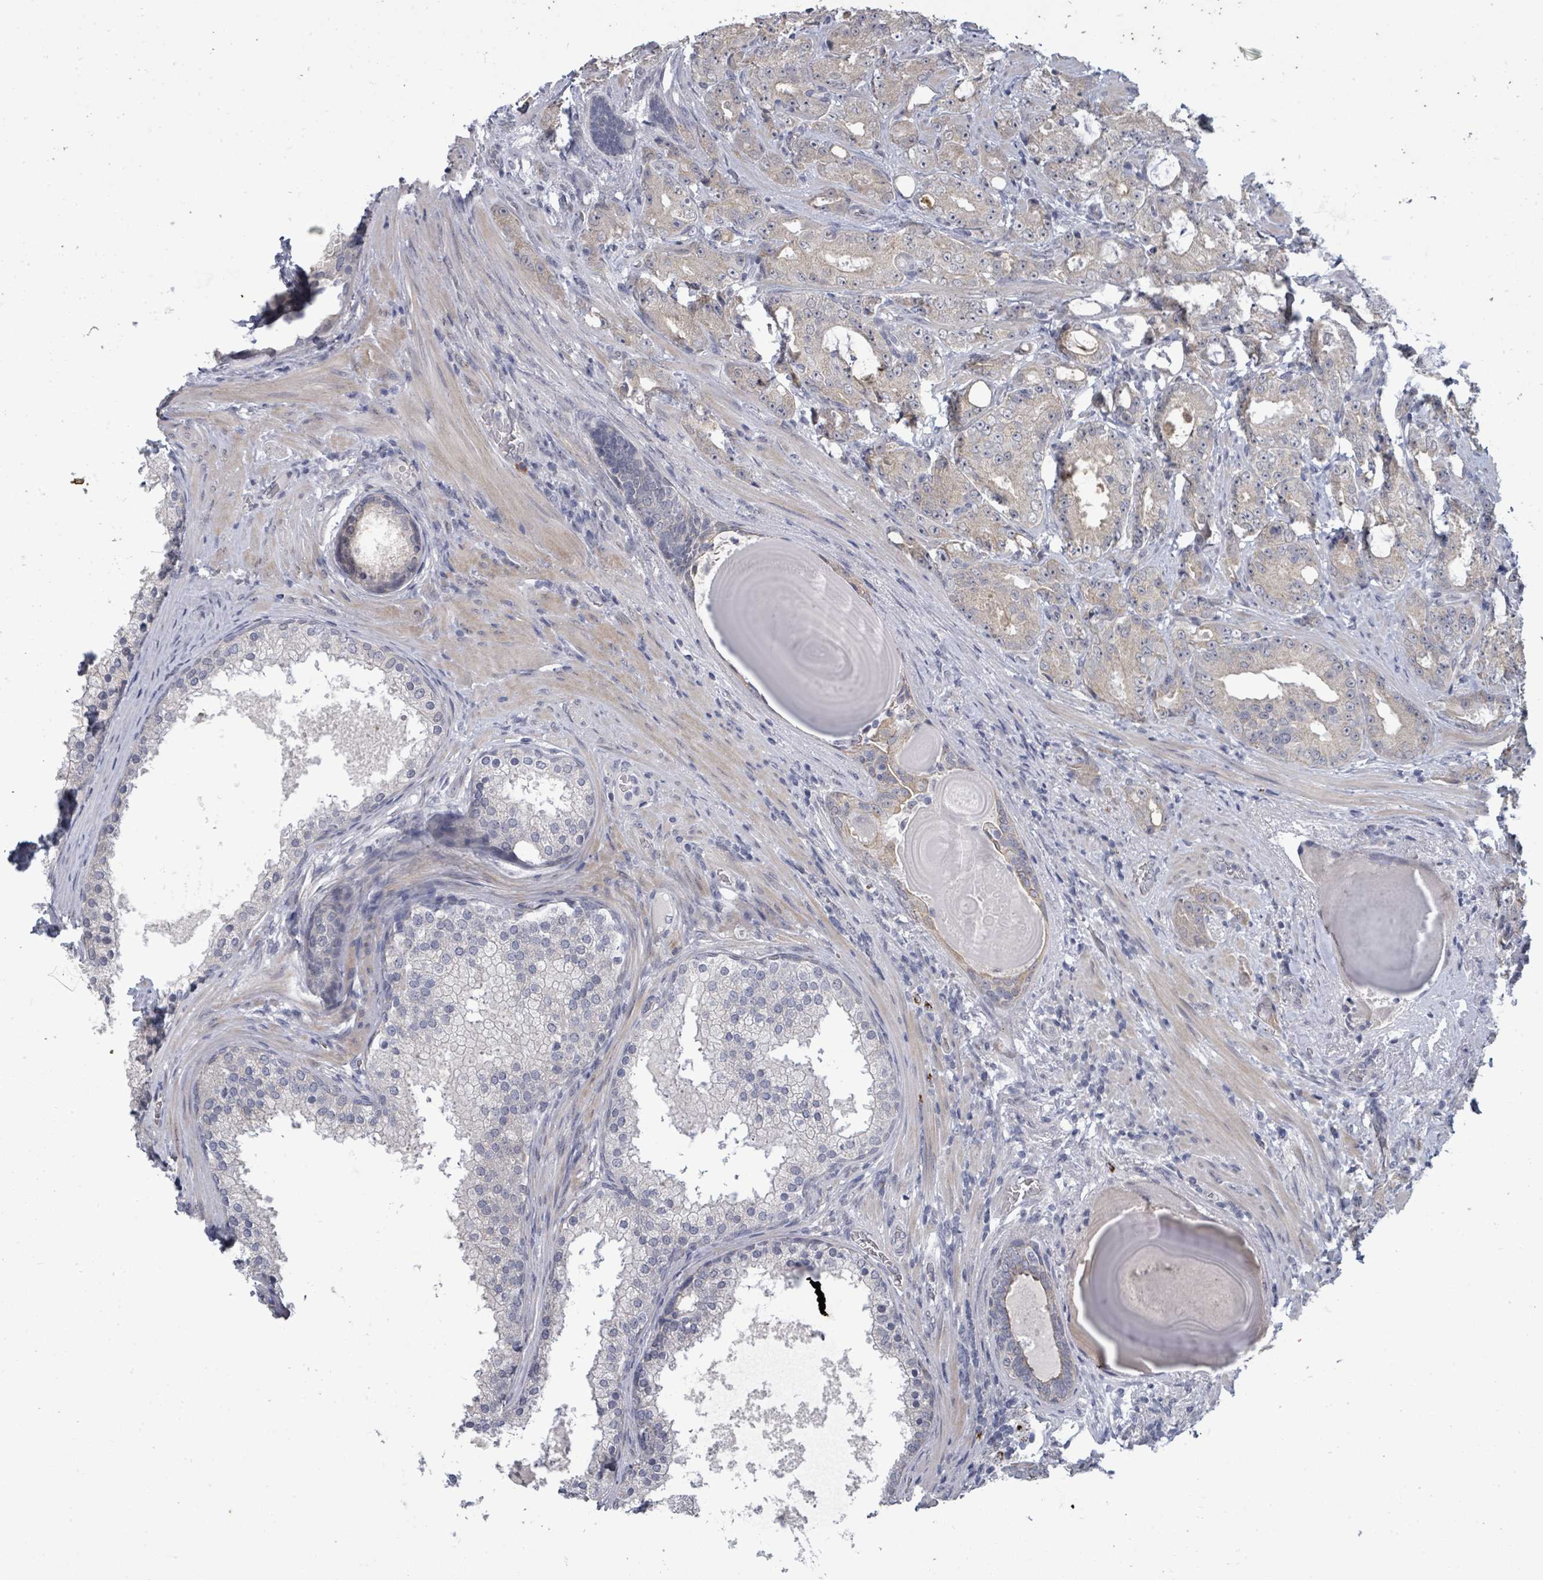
{"staining": {"intensity": "negative", "quantity": "none", "location": "none"}, "tissue": "prostate cancer", "cell_type": "Tumor cells", "image_type": "cancer", "snomed": [{"axis": "morphology", "description": "Adenocarcinoma, High grade"}, {"axis": "topography", "description": "Prostate"}], "caption": "DAB immunohistochemical staining of human adenocarcinoma (high-grade) (prostate) reveals no significant positivity in tumor cells. Brightfield microscopy of IHC stained with DAB (3,3'-diaminobenzidine) (brown) and hematoxylin (blue), captured at high magnification.", "gene": "ASB12", "patient": {"sex": "male", "age": 69}}